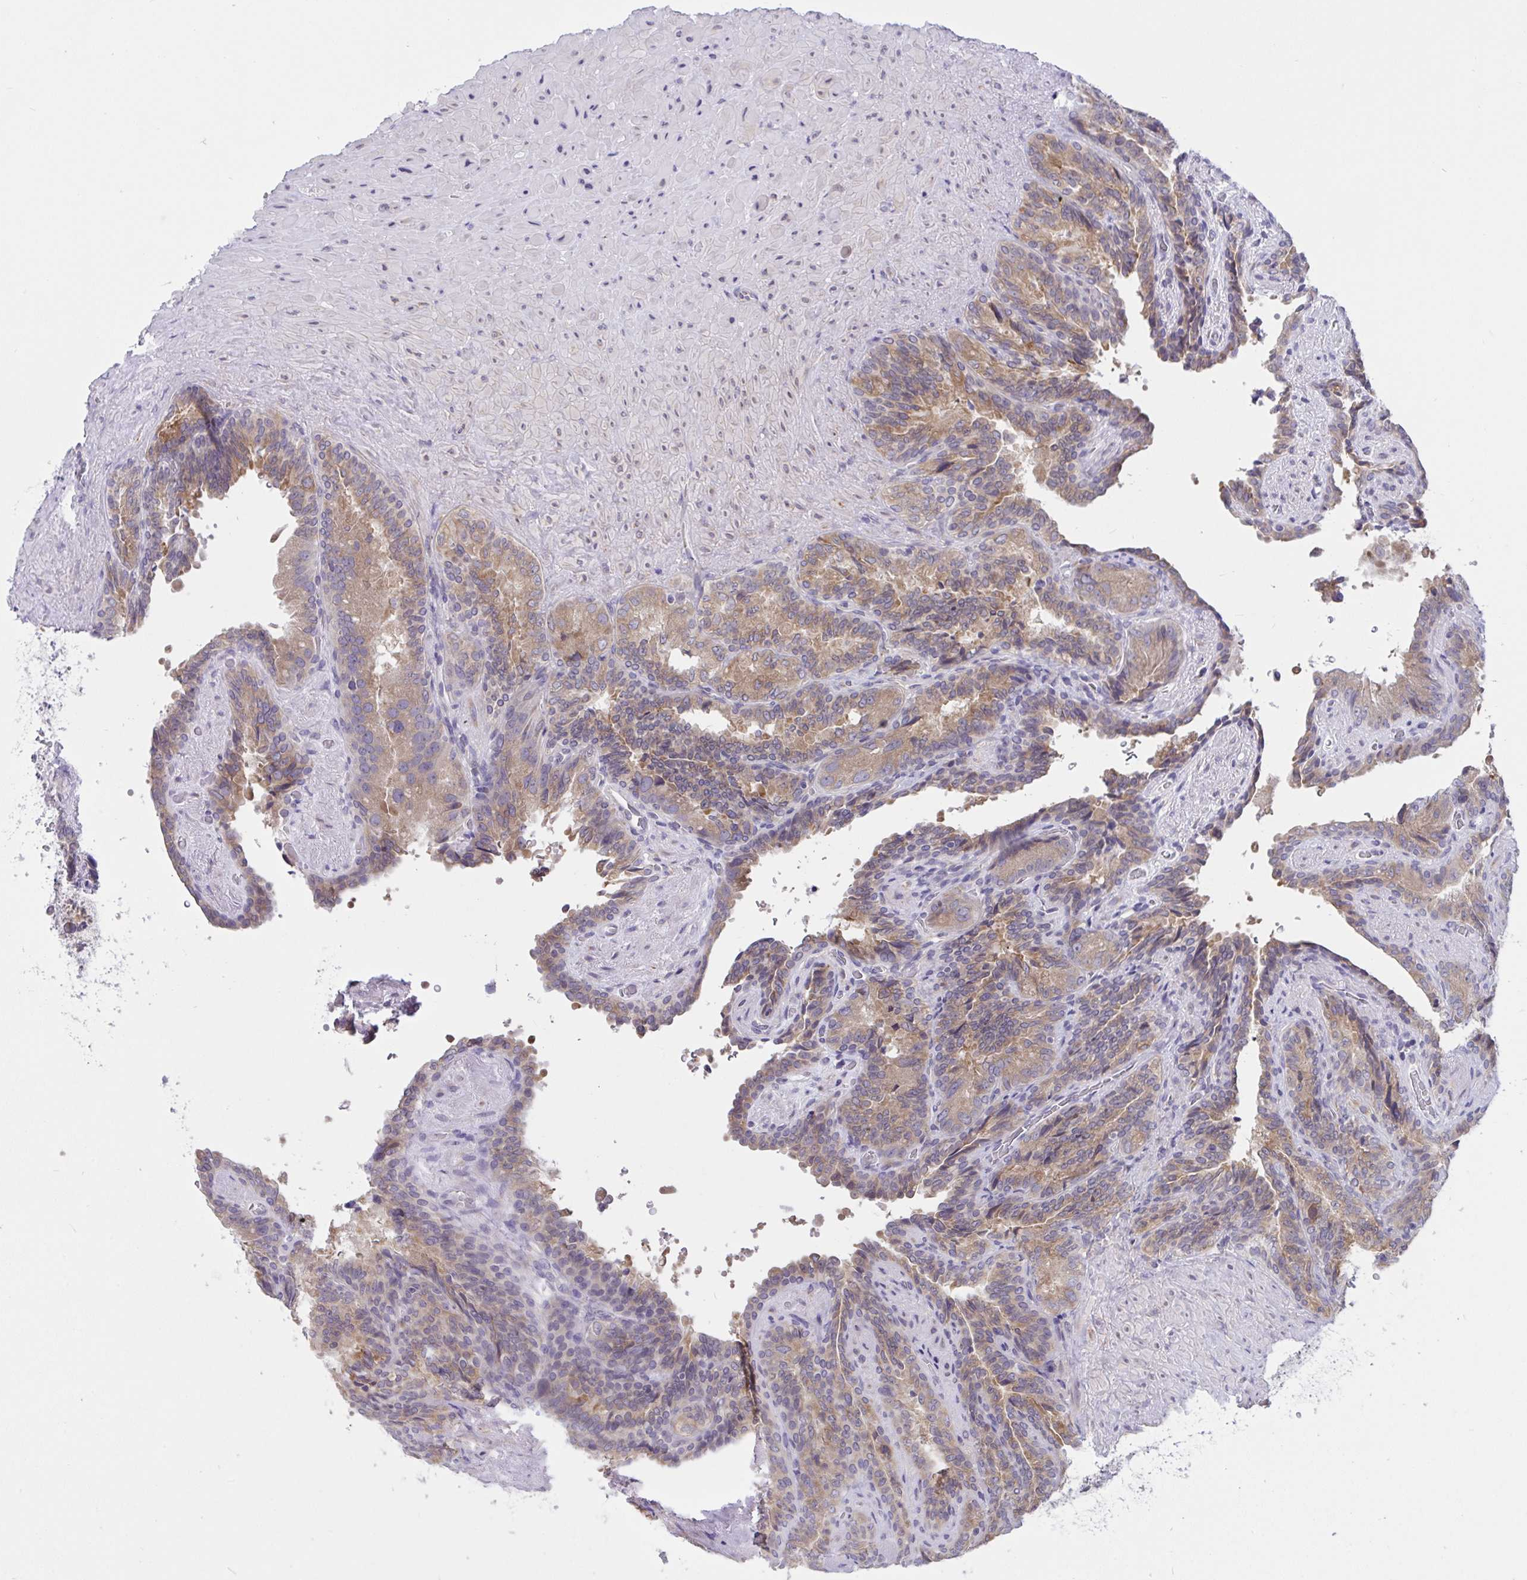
{"staining": {"intensity": "moderate", "quantity": ">75%", "location": "cytoplasmic/membranous"}, "tissue": "seminal vesicle", "cell_type": "Glandular cells", "image_type": "normal", "snomed": [{"axis": "morphology", "description": "Normal tissue, NOS"}, {"axis": "topography", "description": "Seminal veicle"}], "caption": "Moderate cytoplasmic/membranous expression is present in about >75% of glandular cells in benign seminal vesicle. Using DAB (3,3'-diaminobenzidine) (brown) and hematoxylin (blue) stains, captured at high magnification using brightfield microscopy.", "gene": "CAMLG", "patient": {"sex": "male", "age": 60}}